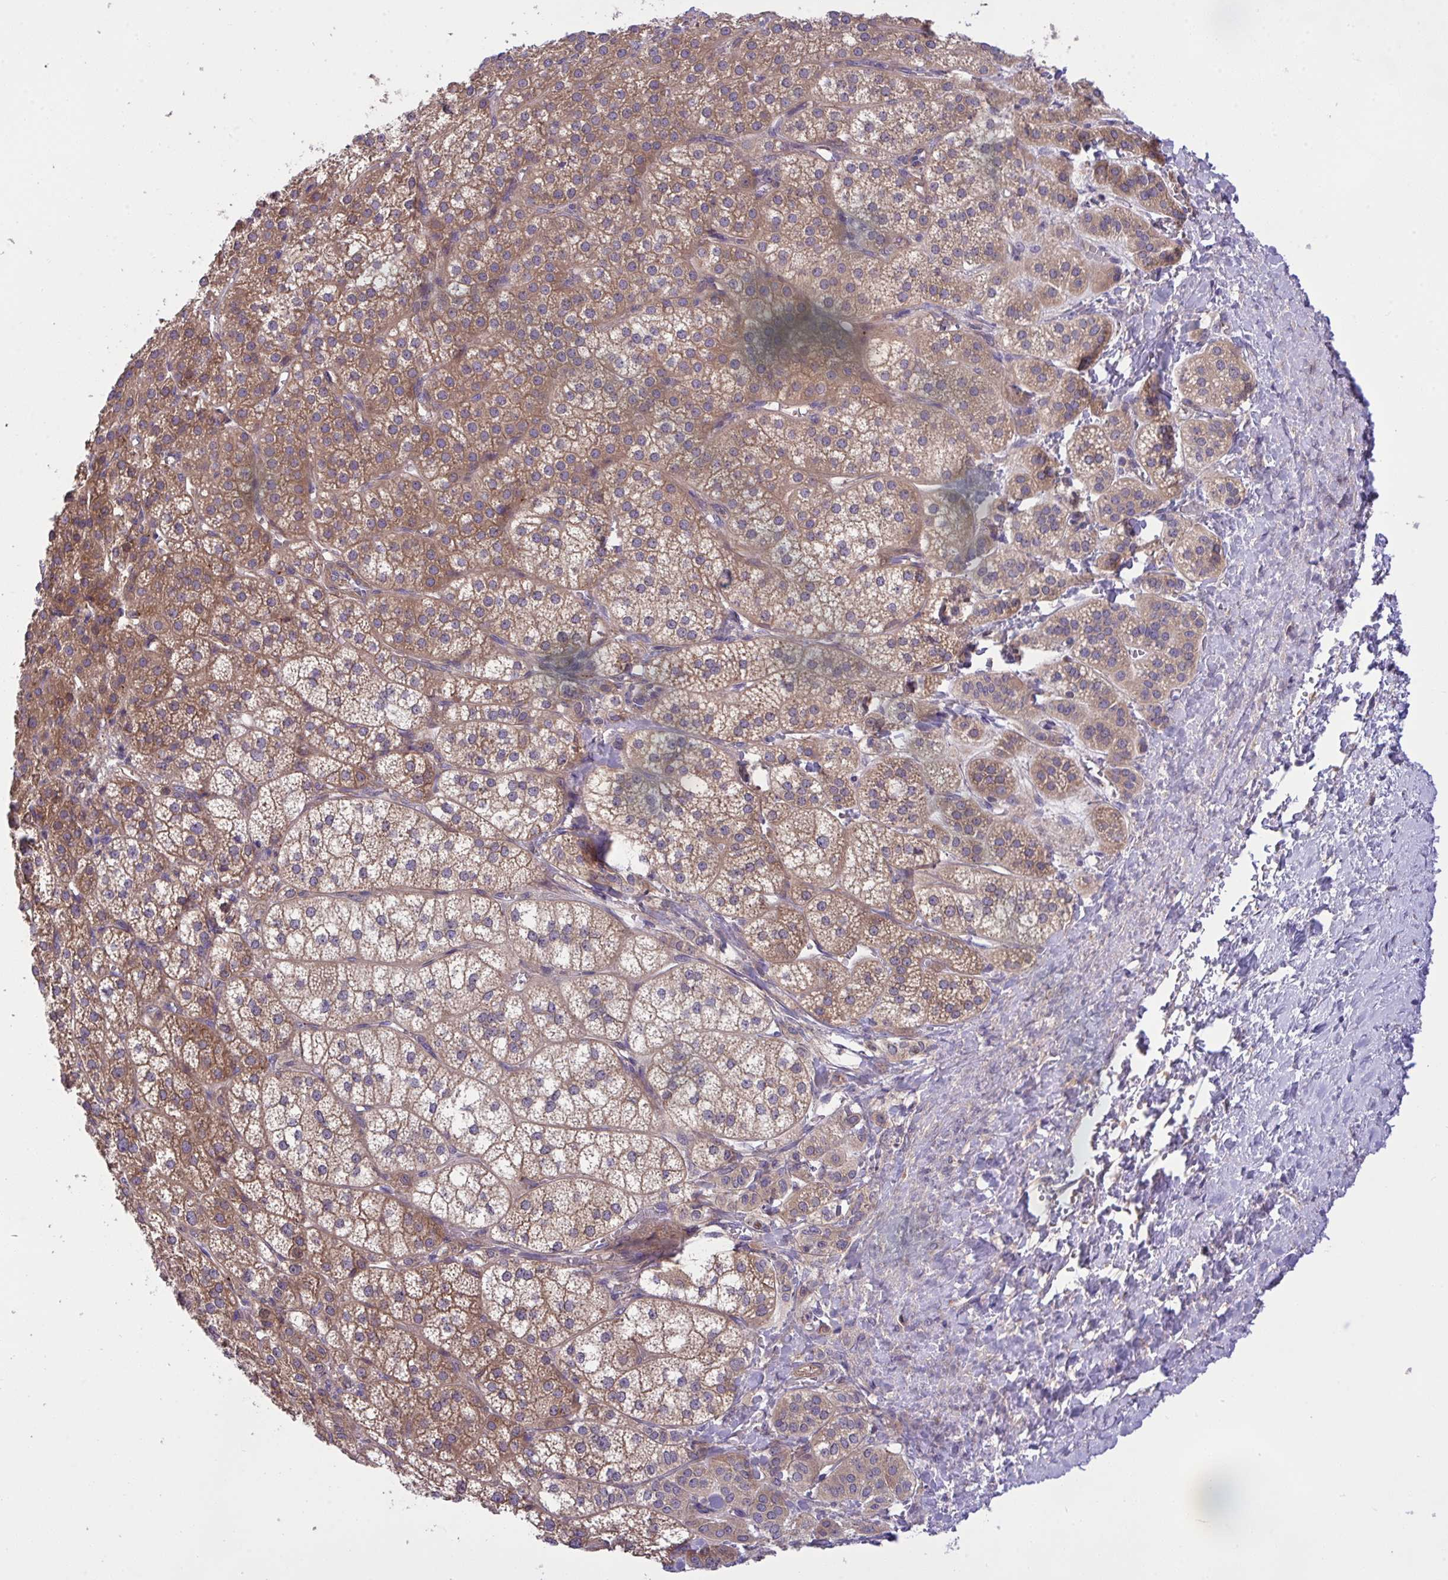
{"staining": {"intensity": "moderate", "quantity": ">75%", "location": "cytoplasmic/membranous"}, "tissue": "adrenal gland", "cell_type": "Glandular cells", "image_type": "normal", "snomed": [{"axis": "morphology", "description": "Normal tissue, NOS"}, {"axis": "topography", "description": "Adrenal gland"}], "caption": "Immunohistochemical staining of benign human adrenal gland shows medium levels of moderate cytoplasmic/membranous expression in approximately >75% of glandular cells.", "gene": "GRB14", "patient": {"sex": "female", "age": 60}}